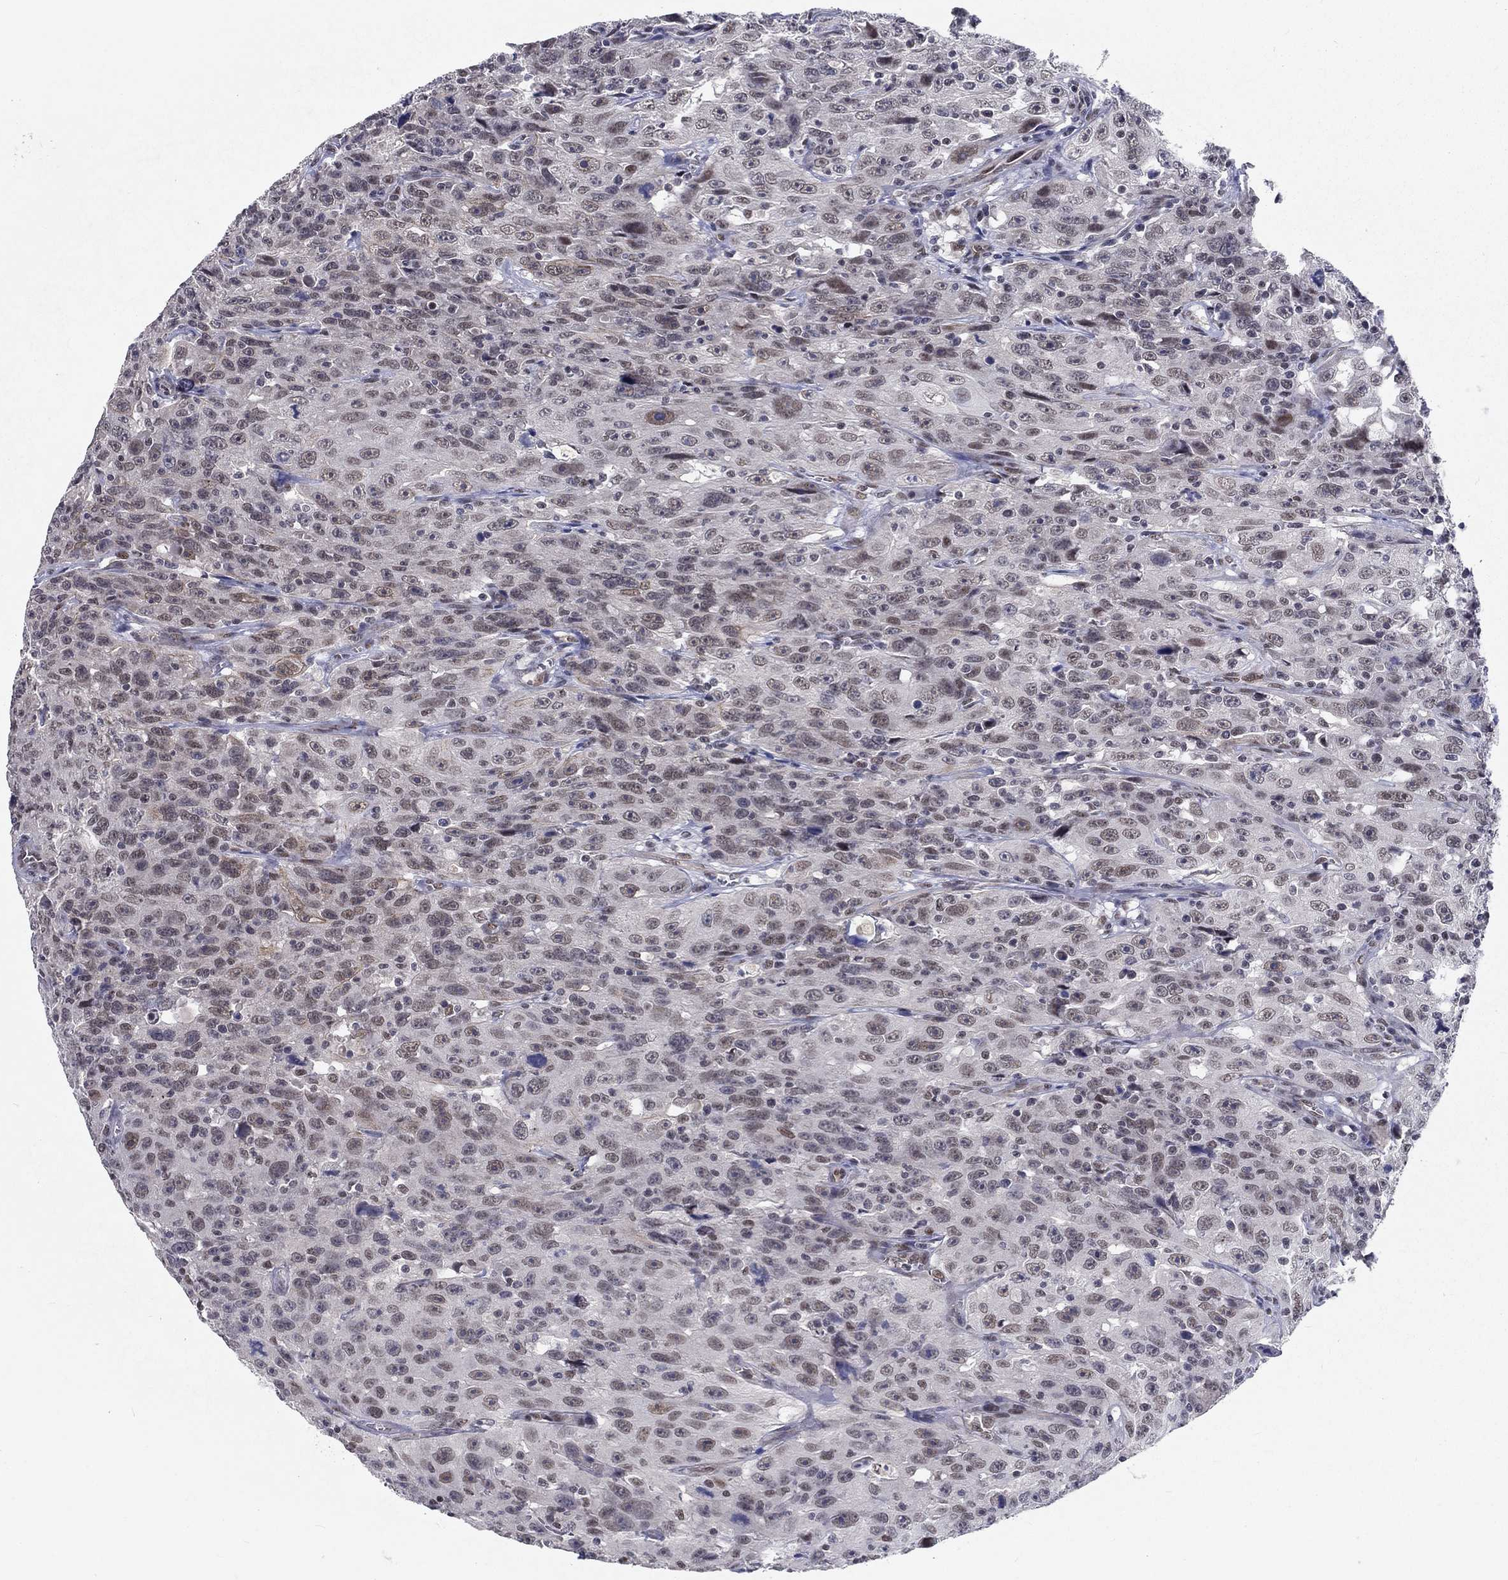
{"staining": {"intensity": "weak", "quantity": "<25%", "location": "nuclear"}, "tissue": "urothelial cancer", "cell_type": "Tumor cells", "image_type": "cancer", "snomed": [{"axis": "morphology", "description": "Urothelial carcinoma, NOS"}, {"axis": "morphology", "description": "Urothelial carcinoma, High grade"}, {"axis": "topography", "description": "Urinary bladder"}], "caption": "Image shows no significant protein staining in tumor cells of transitional cell carcinoma. (DAB immunohistochemistry, high magnification).", "gene": "ZBED1", "patient": {"sex": "female", "age": 73}}